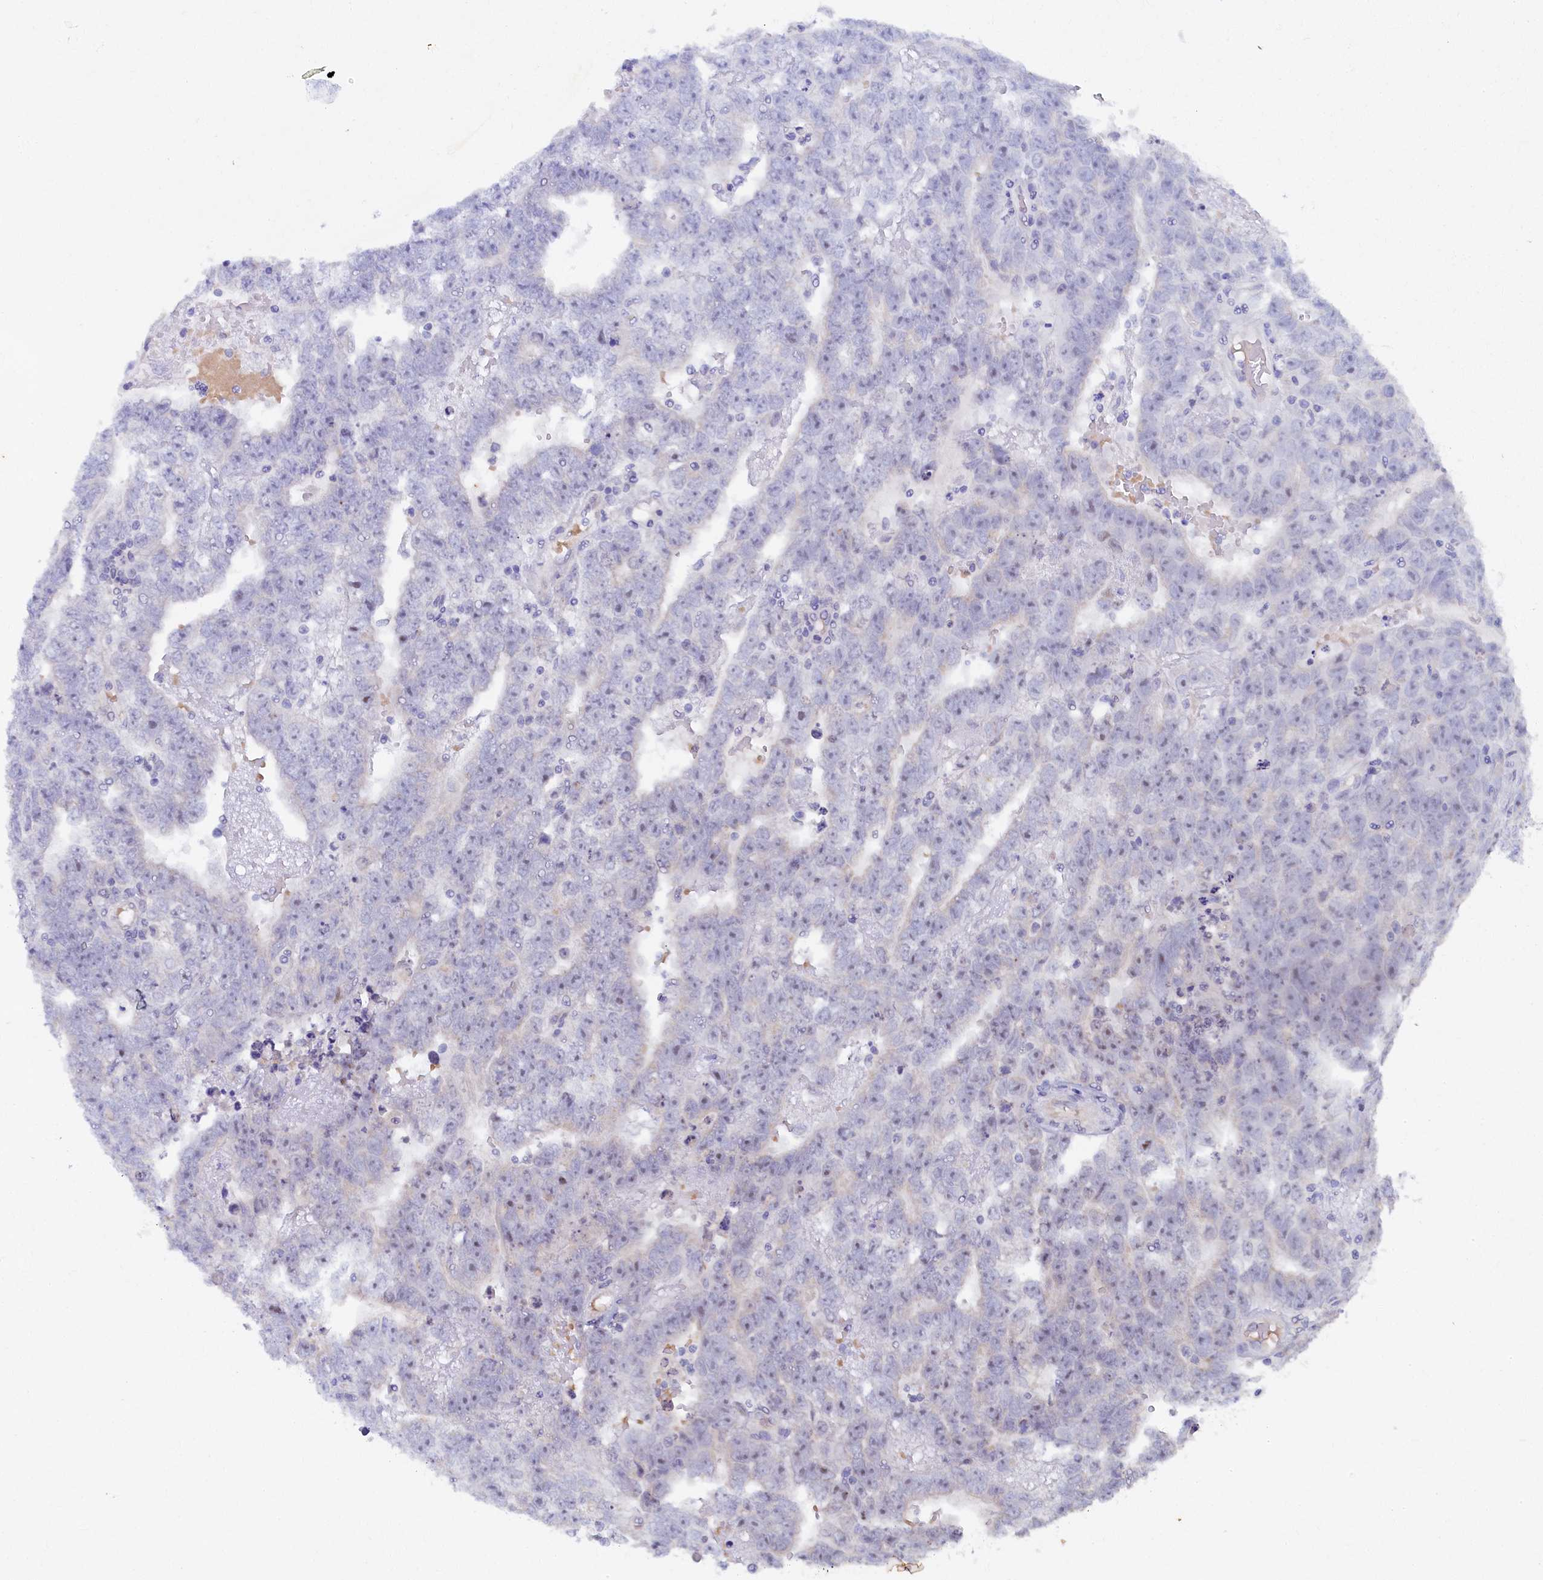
{"staining": {"intensity": "negative", "quantity": "none", "location": "none"}, "tissue": "testis cancer", "cell_type": "Tumor cells", "image_type": "cancer", "snomed": [{"axis": "morphology", "description": "Carcinoma, Embryonal, NOS"}, {"axis": "topography", "description": "Testis"}], "caption": "This is a image of immunohistochemistry staining of testis embryonal carcinoma, which shows no expression in tumor cells.", "gene": "CEP20", "patient": {"sex": "male", "age": 25}}